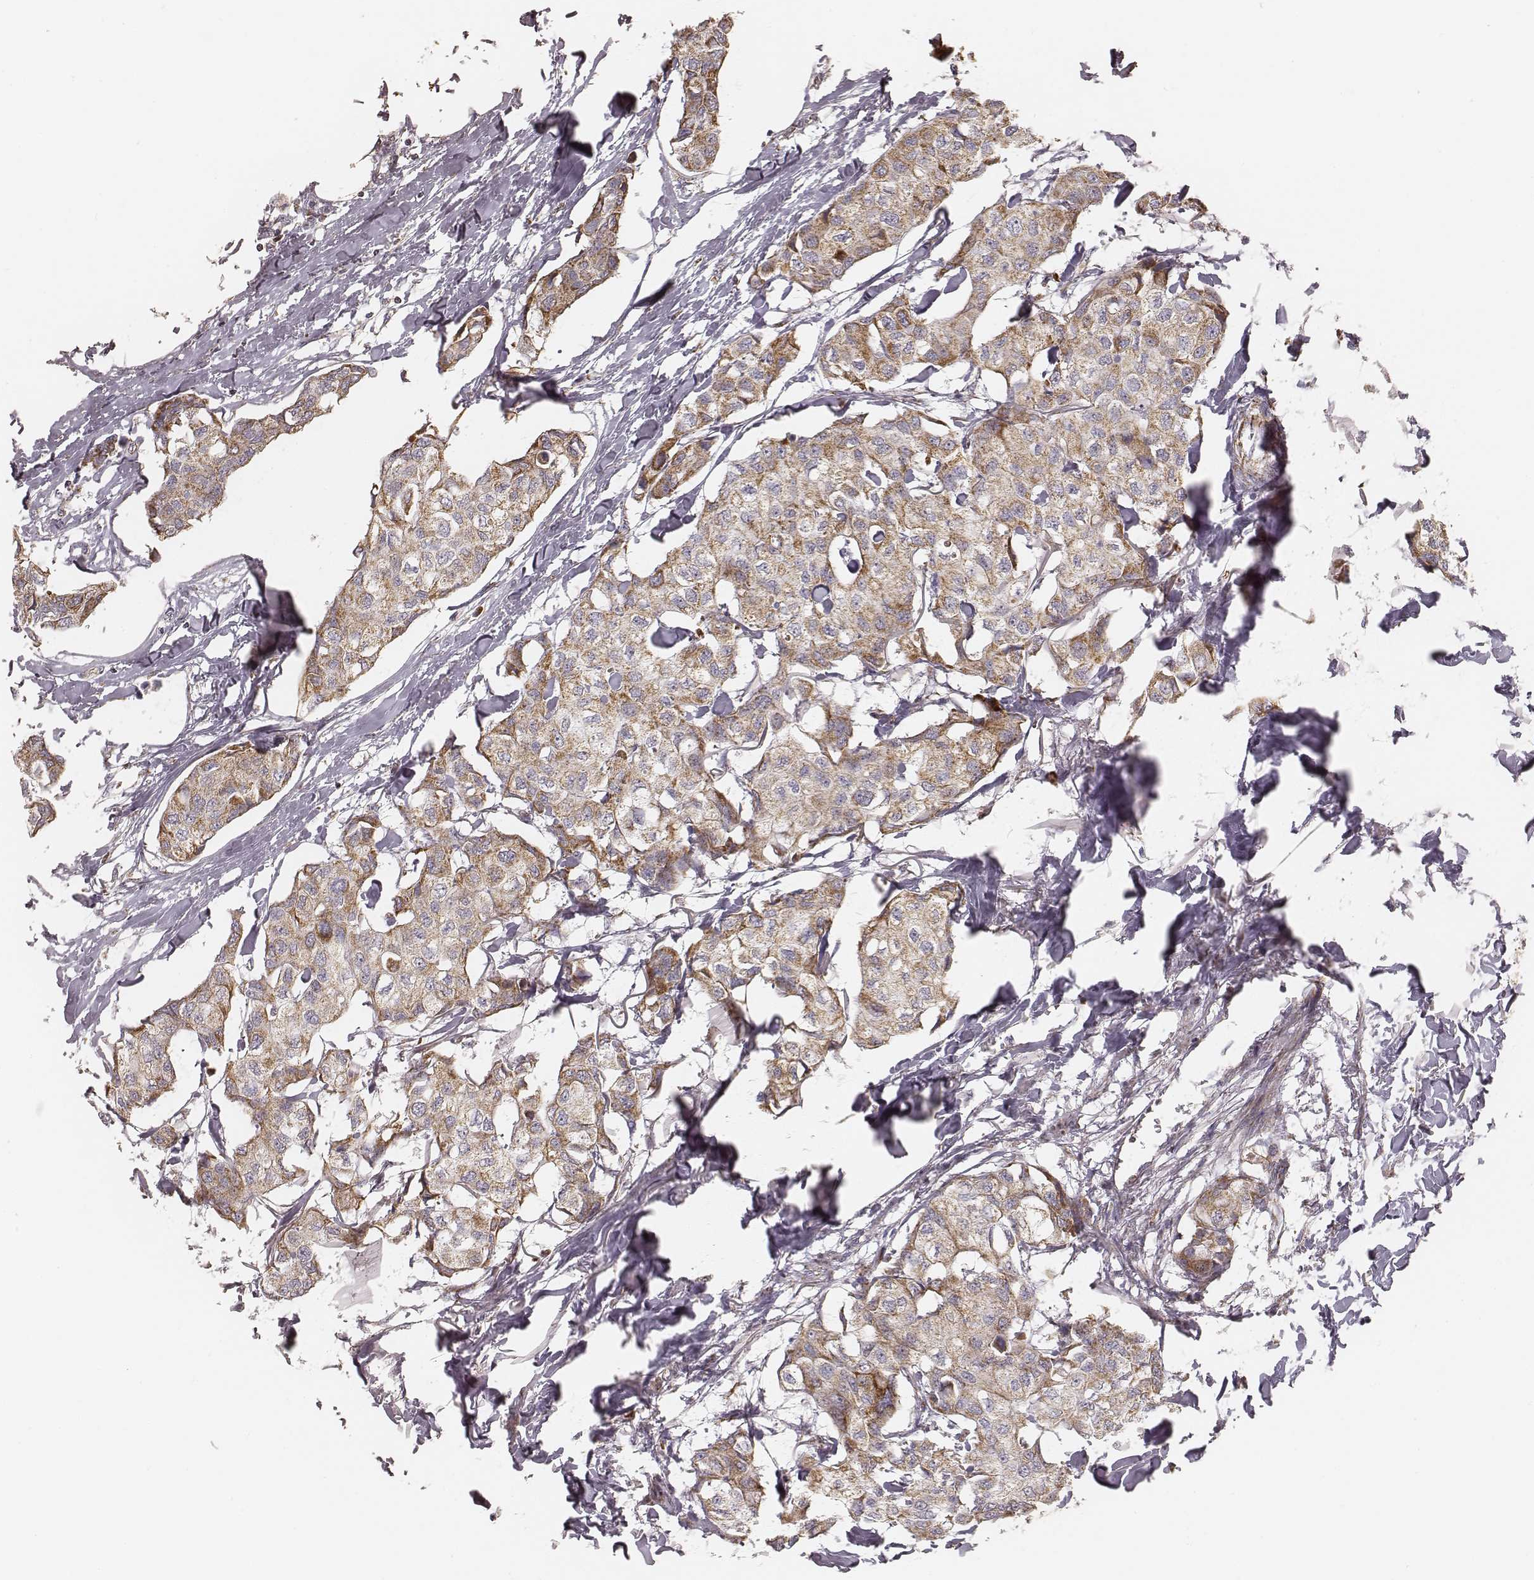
{"staining": {"intensity": "moderate", "quantity": ">75%", "location": "cytoplasmic/membranous"}, "tissue": "breast cancer", "cell_type": "Tumor cells", "image_type": "cancer", "snomed": [{"axis": "morphology", "description": "Duct carcinoma"}, {"axis": "topography", "description": "Breast"}], "caption": "Protein staining demonstrates moderate cytoplasmic/membranous expression in approximately >75% of tumor cells in intraductal carcinoma (breast).", "gene": "CS", "patient": {"sex": "female", "age": 80}}